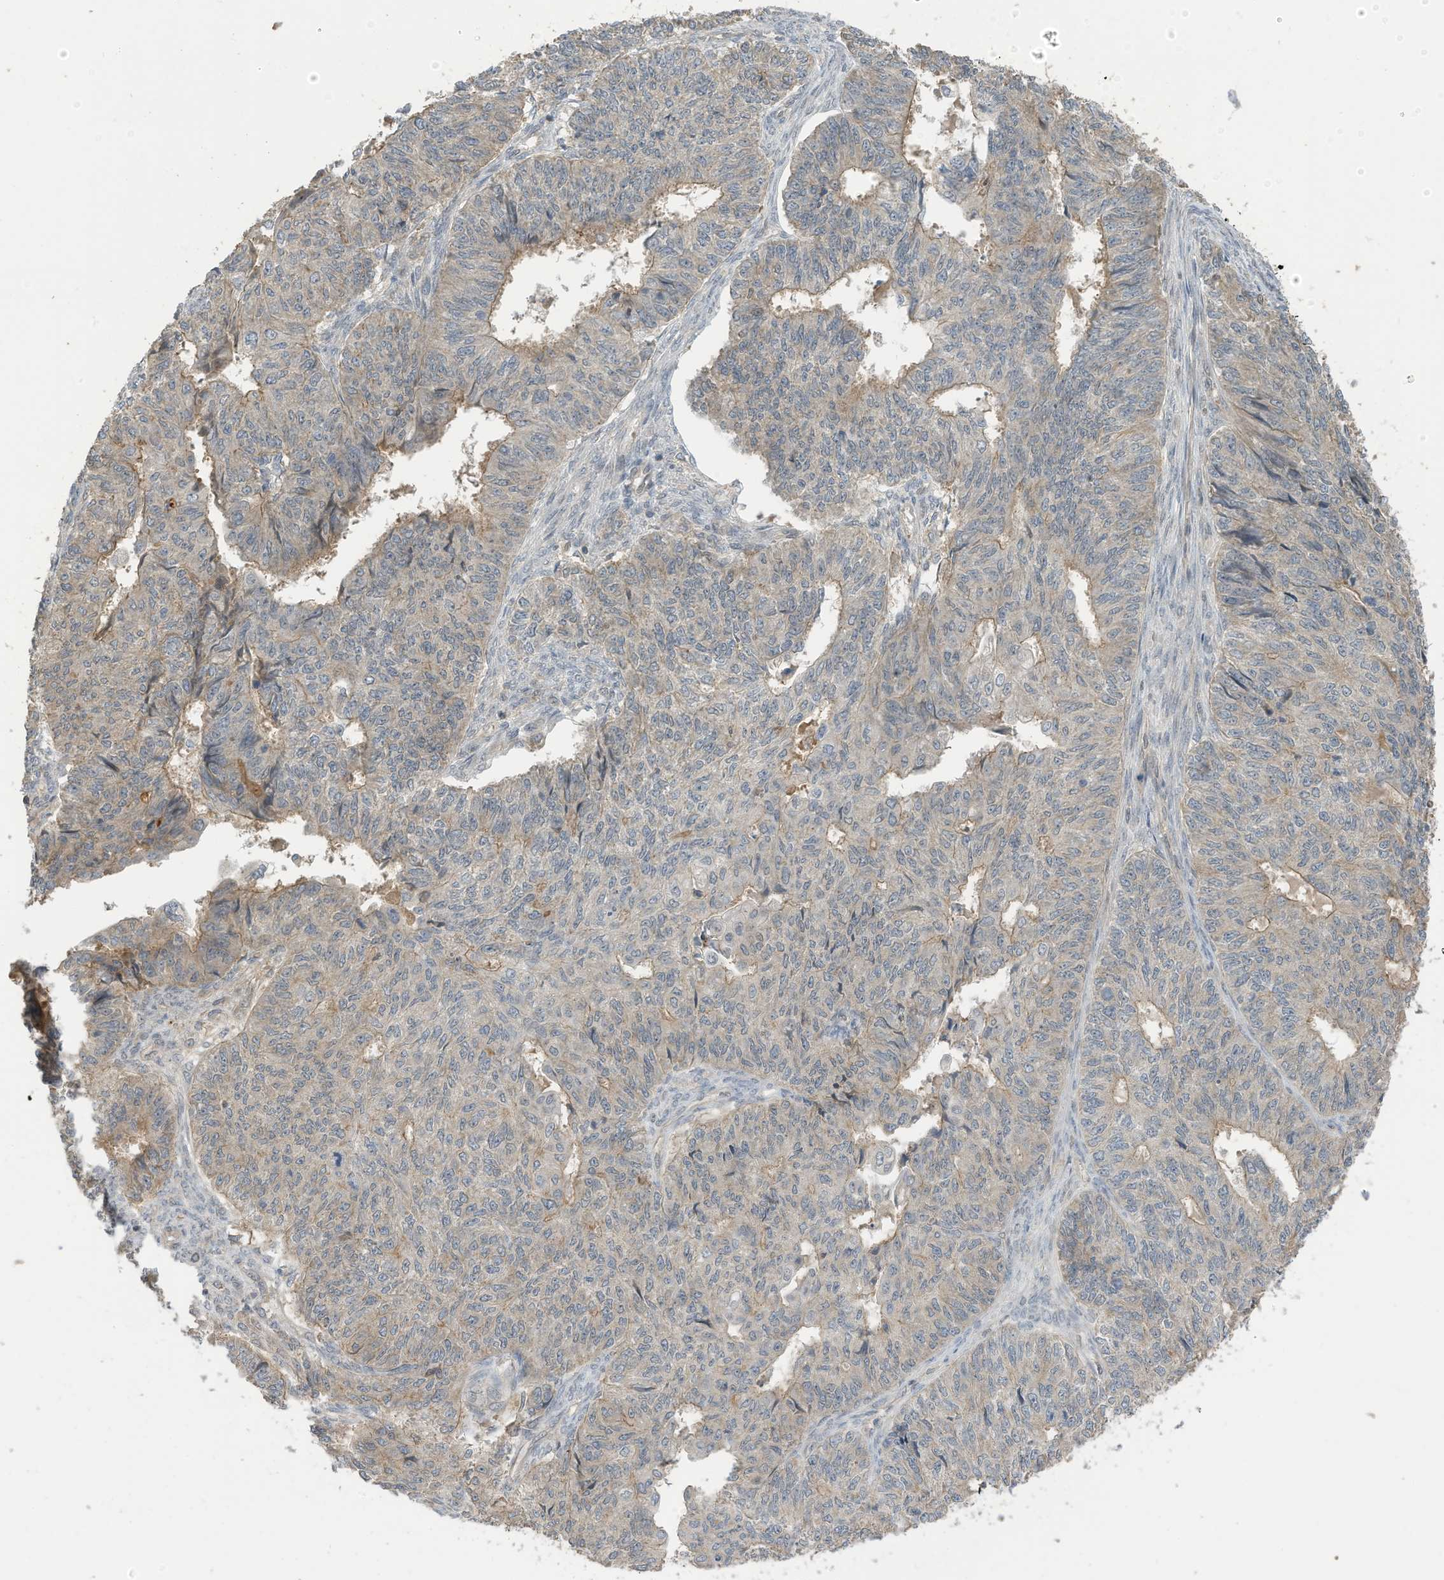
{"staining": {"intensity": "moderate", "quantity": "<25%", "location": "cytoplasmic/membranous"}, "tissue": "endometrial cancer", "cell_type": "Tumor cells", "image_type": "cancer", "snomed": [{"axis": "morphology", "description": "Adenocarcinoma, NOS"}, {"axis": "topography", "description": "Endometrium"}], "caption": "Moderate cytoplasmic/membranous expression is present in about <25% of tumor cells in endometrial adenocarcinoma. The staining is performed using DAB brown chromogen to label protein expression. The nuclei are counter-stained blue using hematoxylin.", "gene": "REC8", "patient": {"sex": "female", "age": 32}}